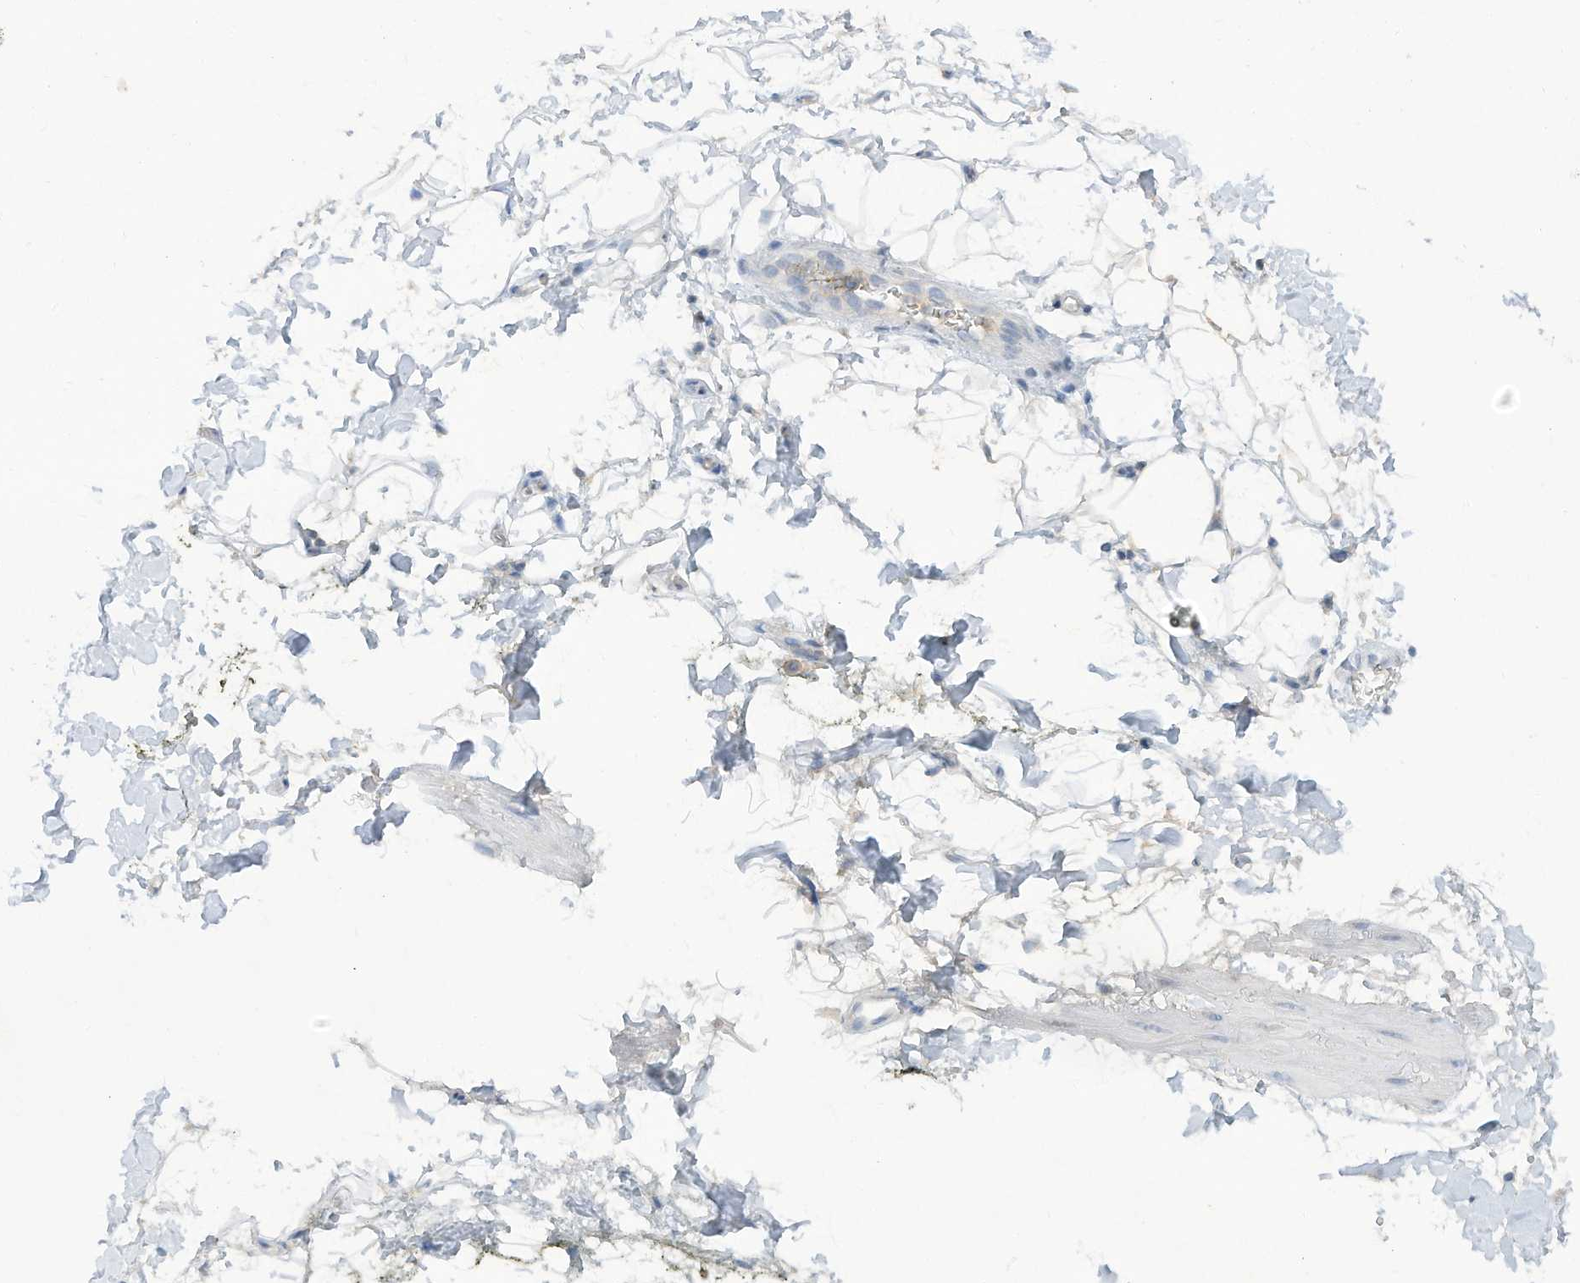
{"staining": {"intensity": "negative", "quantity": "none", "location": "none"}, "tissue": "adipose tissue", "cell_type": "Adipocytes", "image_type": "normal", "snomed": [{"axis": "morphology", "description": "Normal tissue, NOS"}, {"axis": "morphology", "description": "Adenocarcinoma, NOS"}, {"axis": "topography", "description": "Pancreas"}, {"axis": "topography", "description": "Peripheral nerve tissue"}], "caption": "The histopathology image displays no significant expression in adipocytes of adipose tissue.", "gene": "HAS3", "patient": {"sex": "male", "age": 59}}